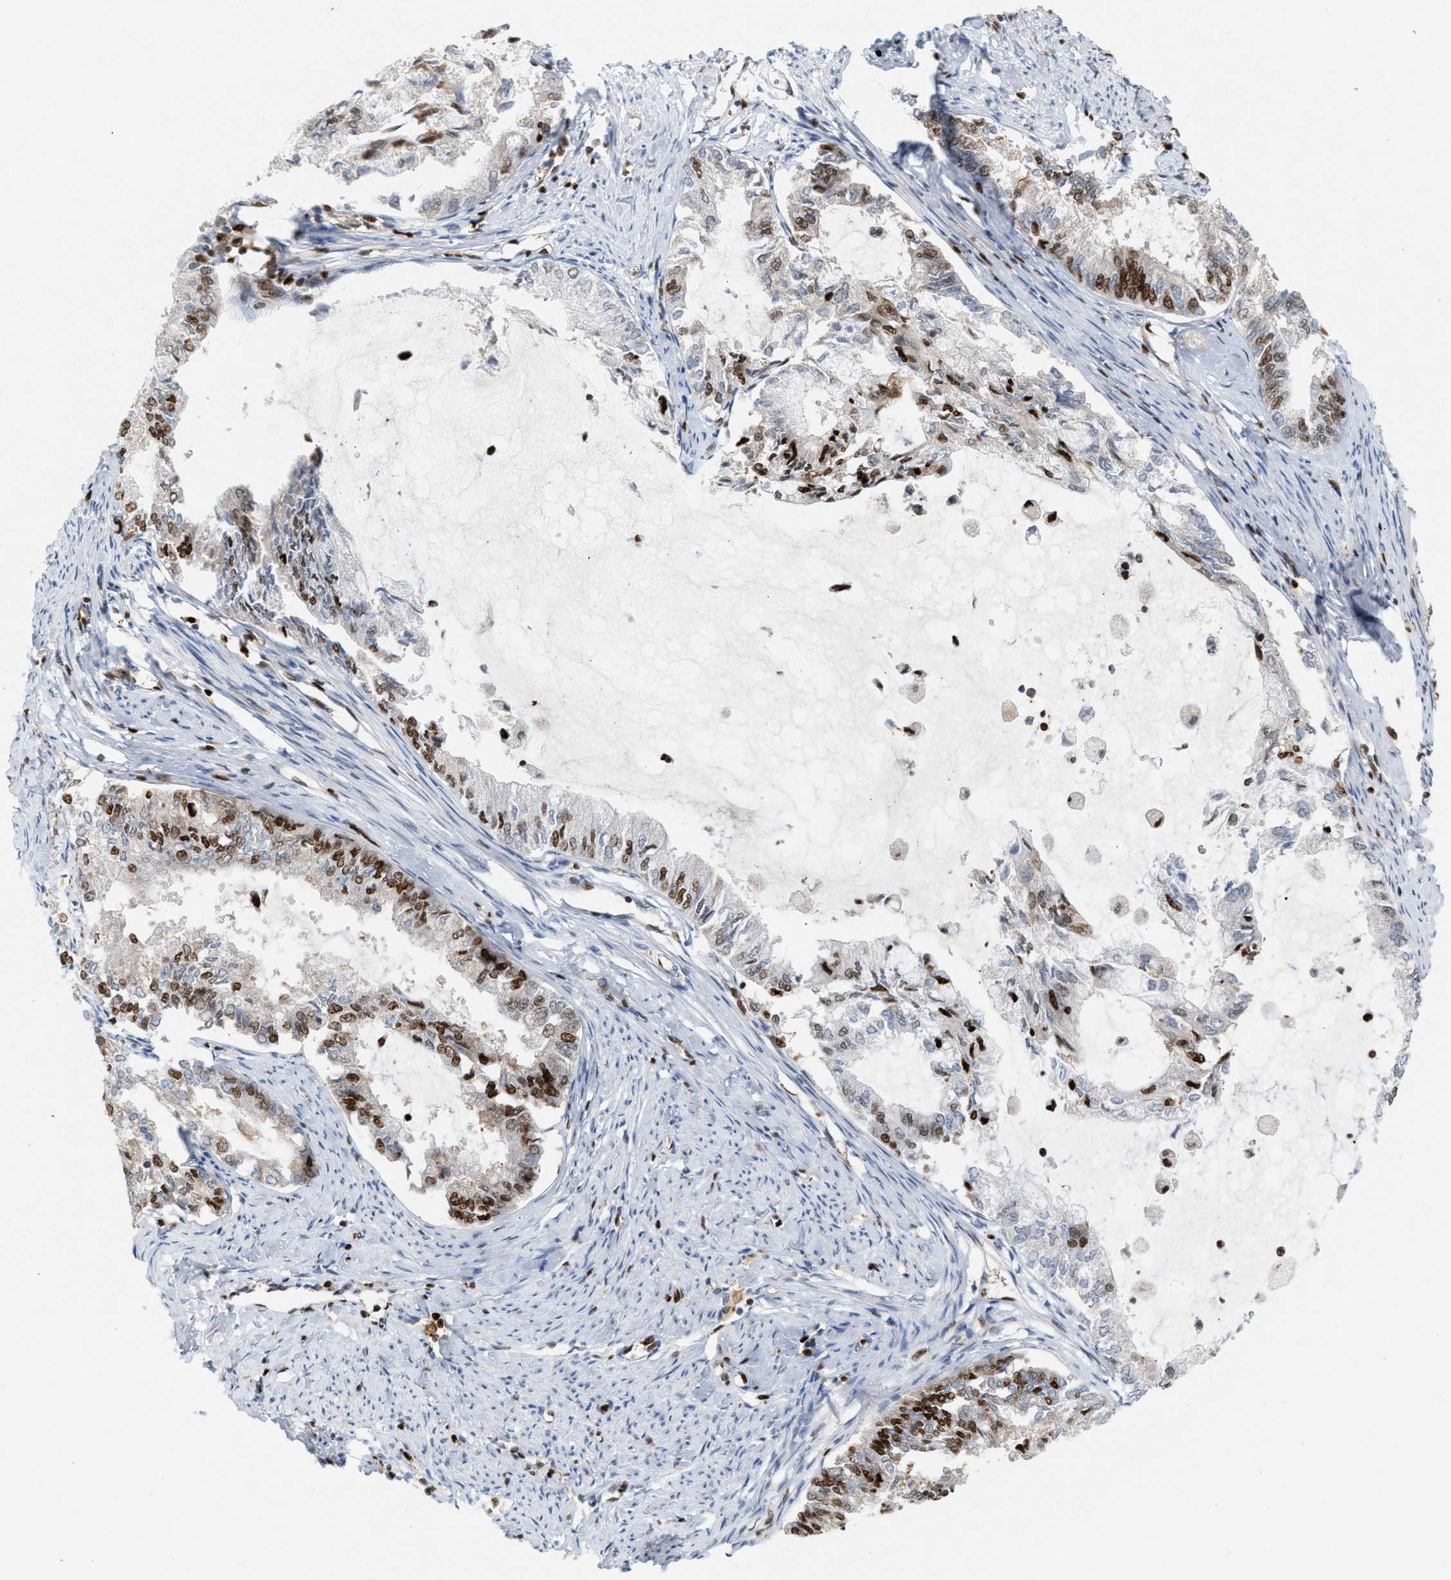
{"staining": {"intensity": "moderate", "quantity": ">75%", "location": "nuclear"}, "tissue": "endometrial cancer", "cell_type": "Tumor cells", "image_type": "cancer", "snomed": [{"axis": "morphology", "description": "Adenocarcinoma, NOS"}, {"axis": "topography", "description": "Endometrium"}], "caption": "Brown immunohistochemical staining in endometrial adenocarcinoma demonstrates moderate nuclear staining in about >75% of tumor cells.", "gene": "RNASEK-C17orf49", "patient": {"sex": "female", "age": 86}}